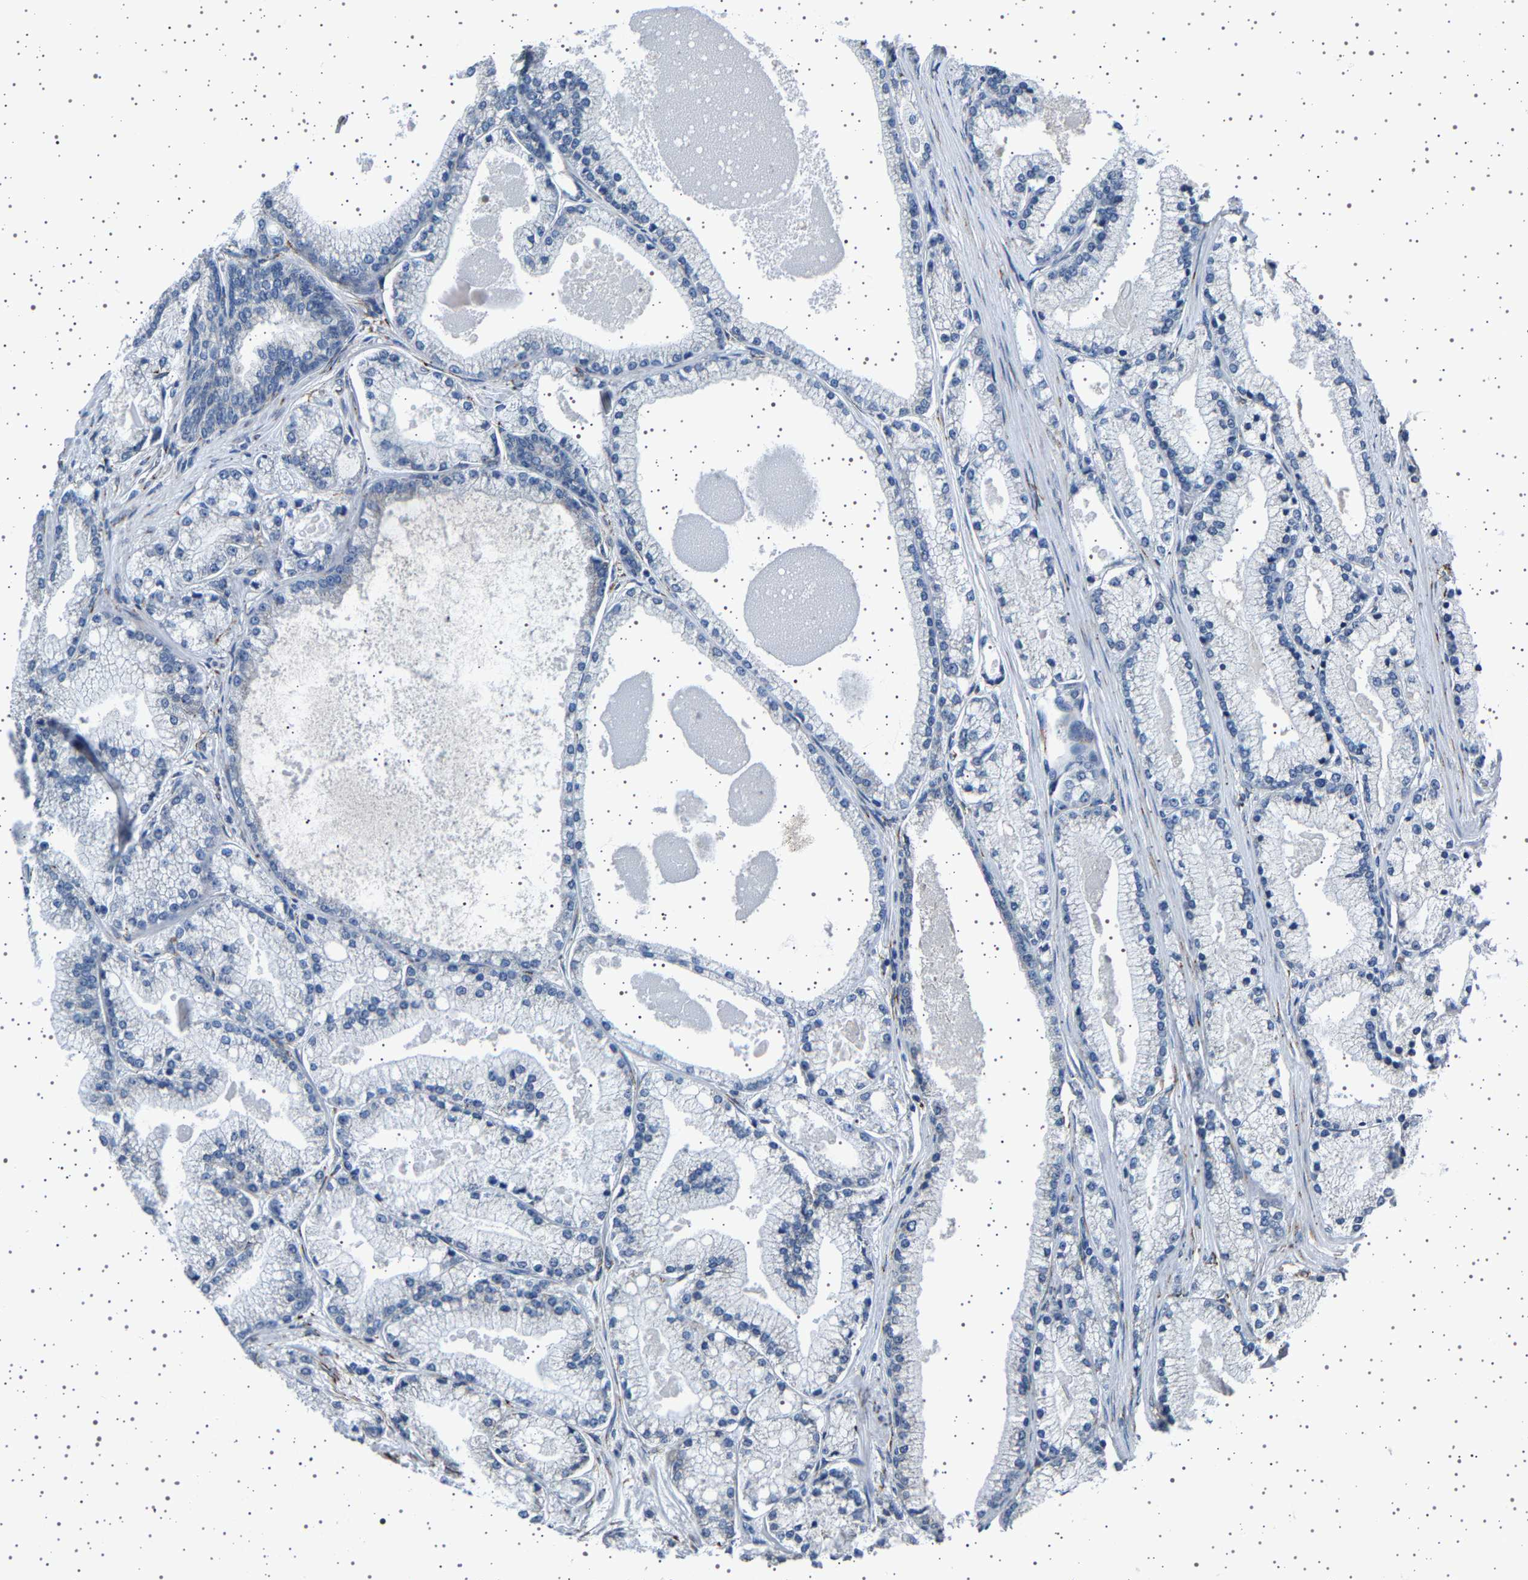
{"staining": {"intensity": "negative", "quantity": "none", "location": "none"}, "tissue": "prostate cancer", "cell_type": "Tumor cells", "image_type": "cancer", "snomed": [{"axis": "morphology", "description": "Adenocarcinoma, High grade"}, {"axis": "topography", "description": "Prostate"}], "caption": "Histopathology image shows no protein expression in tumor cells of prostate high-grade adenocarcinoma tissue. (DAB IHC with hematoxylin counter stain).", "gene": "FTCD", "patient": {"sex": "male", "age": 71}}